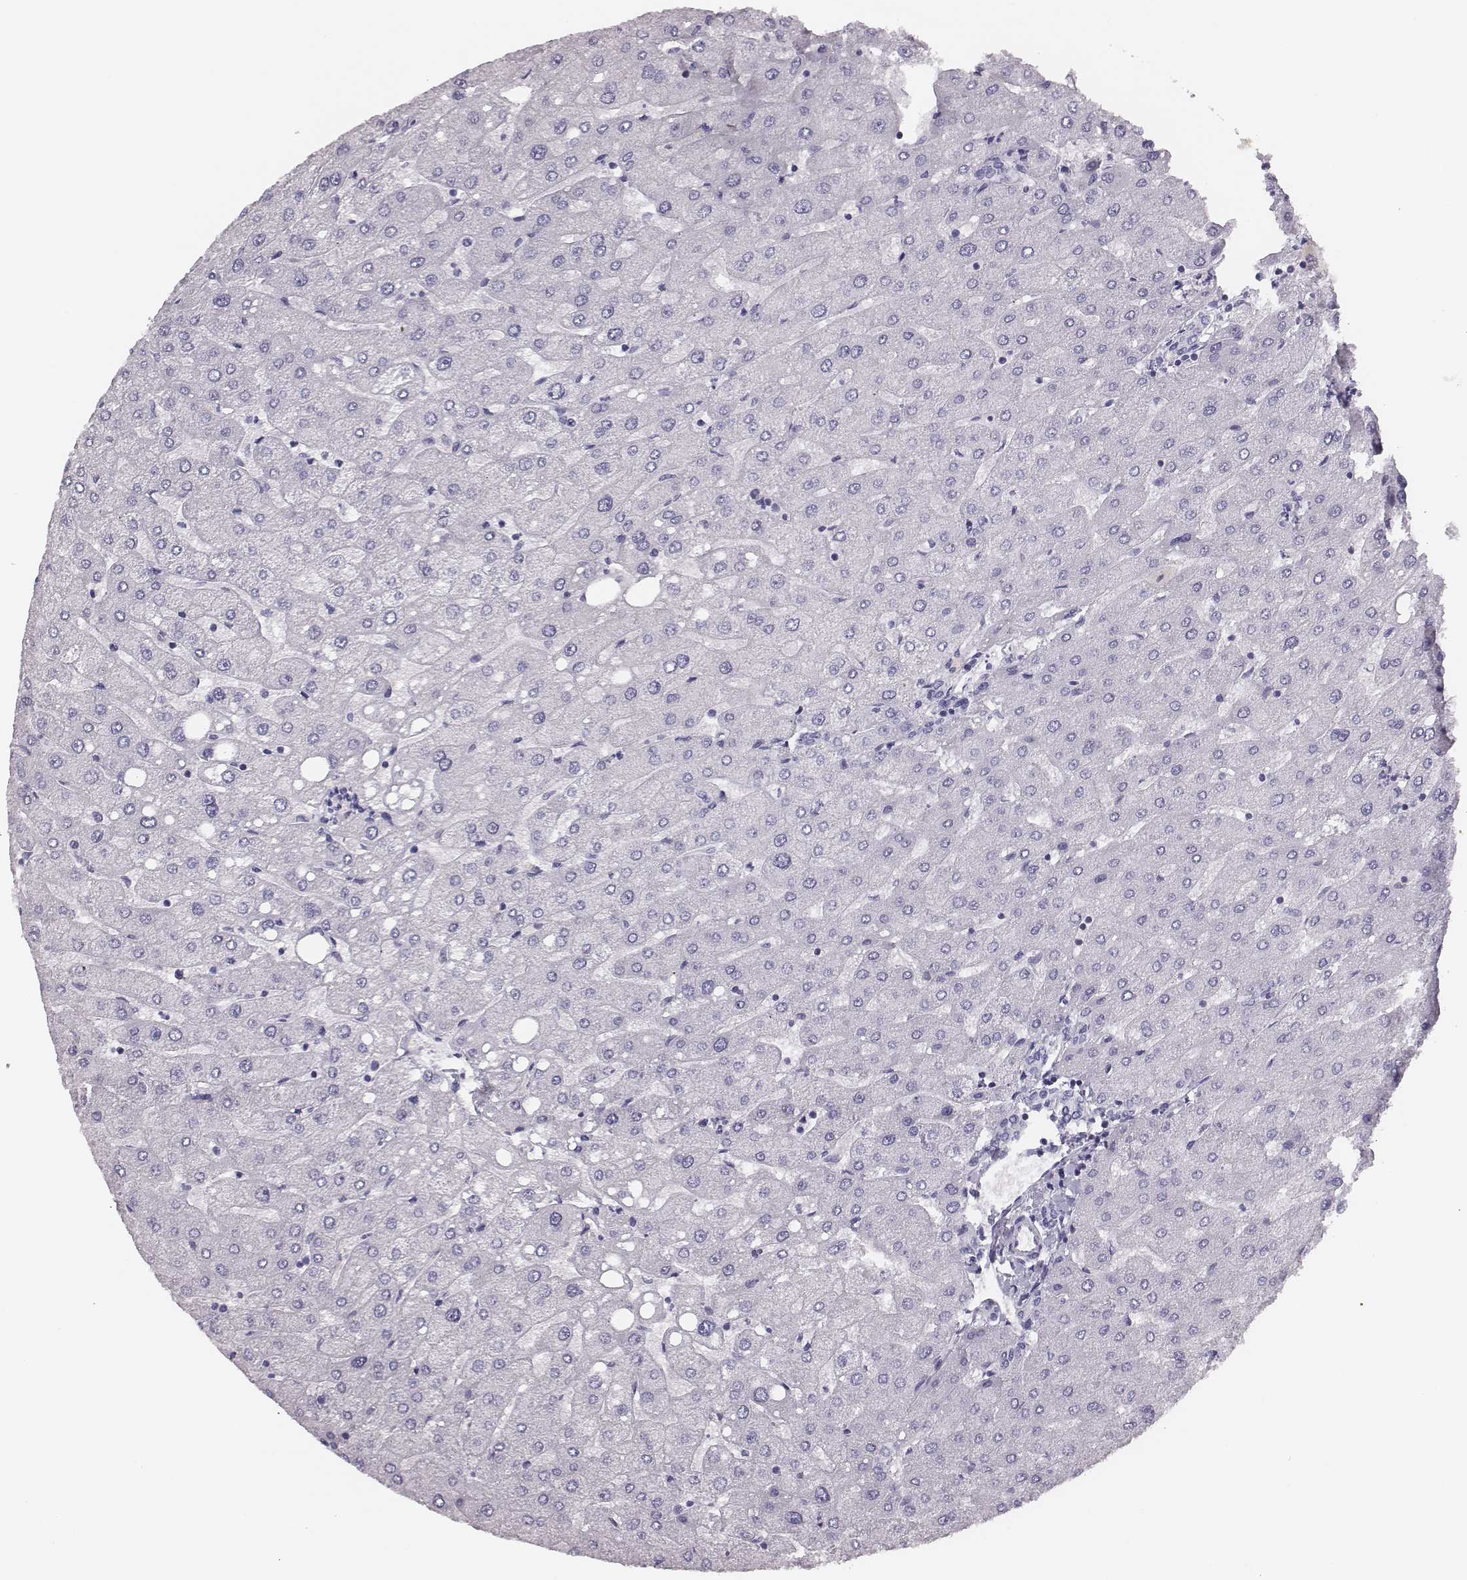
{"staining": {"intensity": "negative", "quantity": "none", "location": "none"}, "tissue": "liver", "cell_type": "Cholangiocytes", "image_type": "normal", "snomed": [{"axis": "morphology", "description": "Normal tissue, NOS"}, {"axis": "topography", "description": "Liver"}], "caption": "This is an IHC photomicrograph of unremarkable human liver. There is no staining in cholangiocytes.", "gene": "H1", "patient": {"sex": "male", "age": 67}}